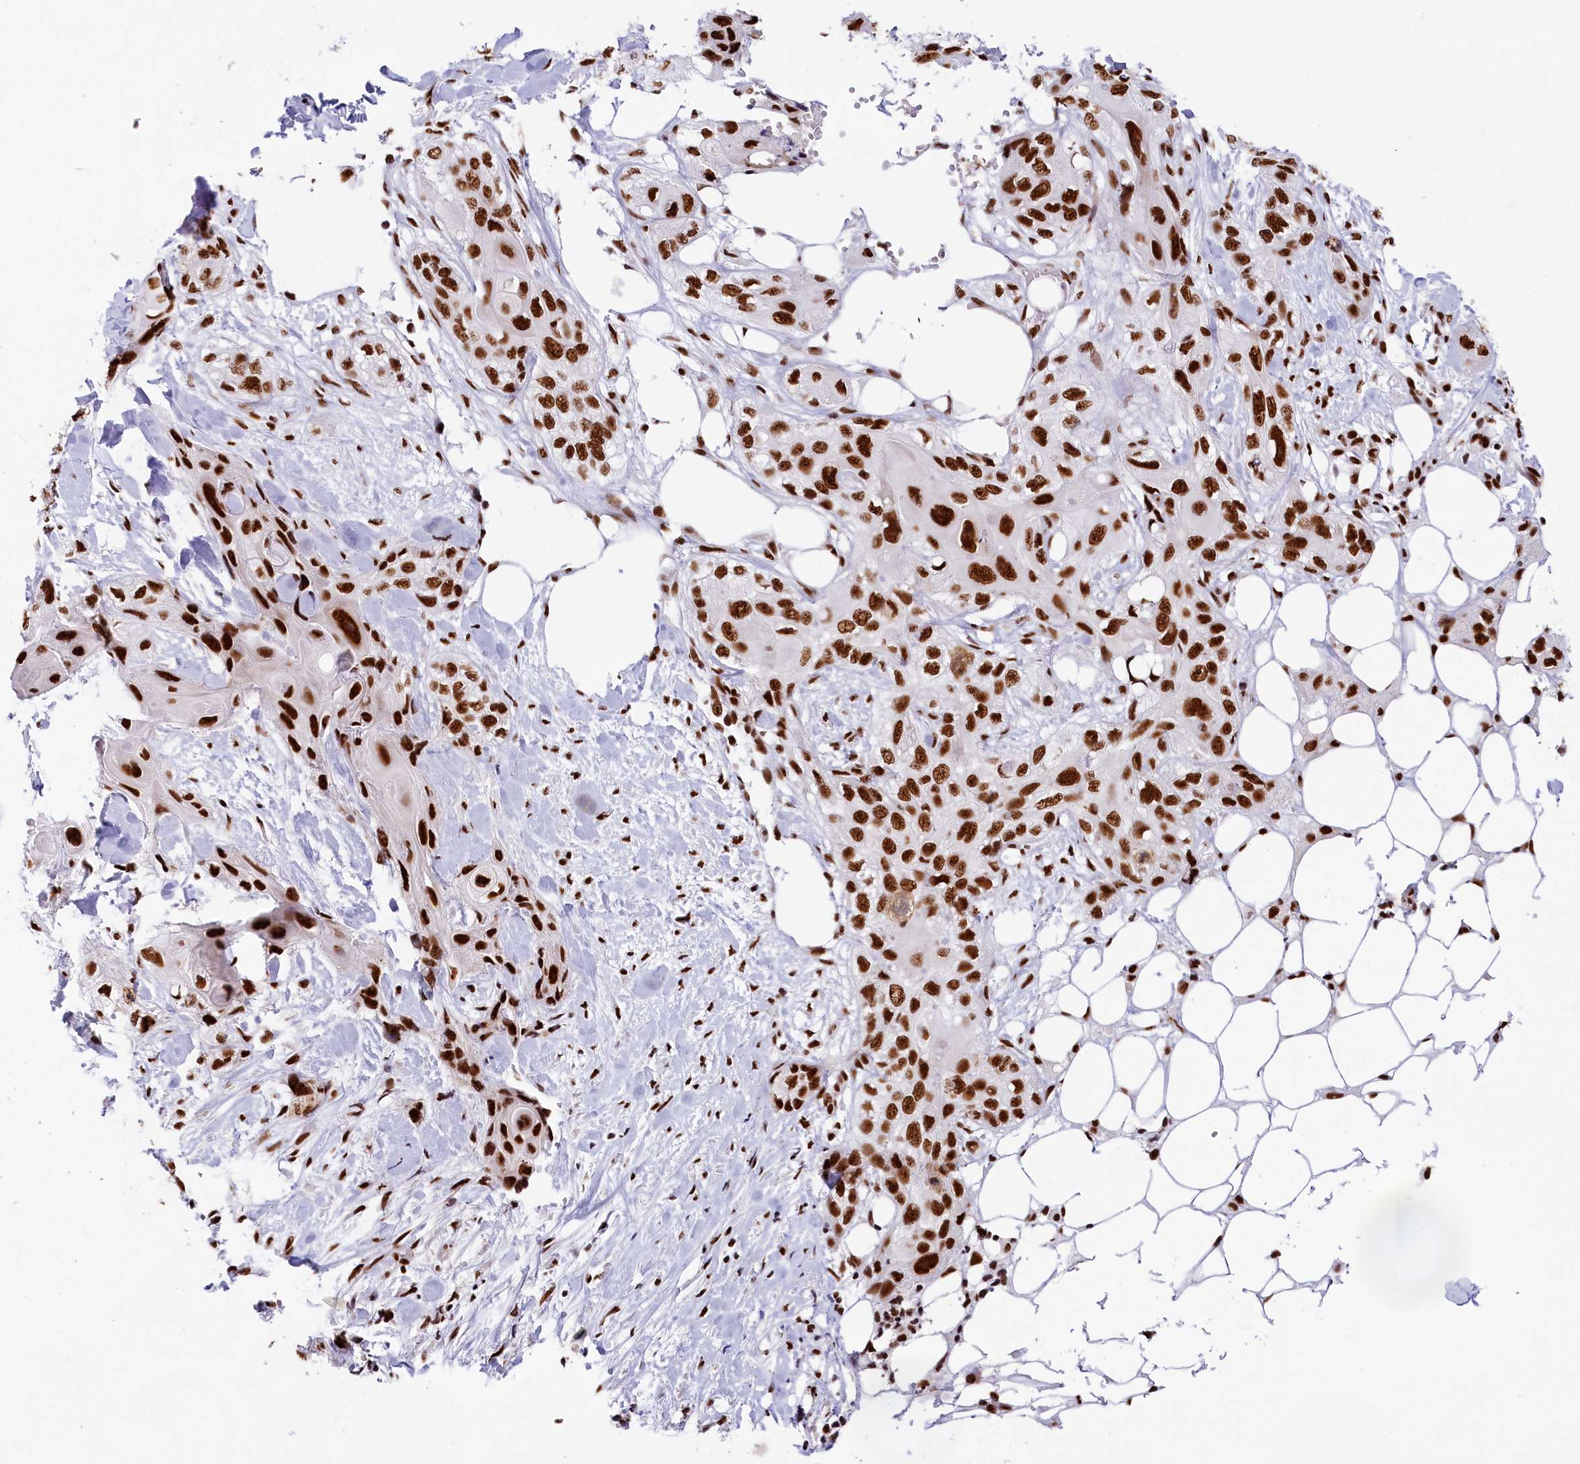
{"staining": {"intensity": "strong", "quantity": ">75%", "location": "nuclear"}, "tissue": "skin cancer", "cell_type": "Tumor cells", "image_type": "cancer", "snomed": [{"axis": "morphology", "description": "Normal tissue, NOS"}, {"axis": "morphology", "description": "Squamous cell carcinoma, NOS"}, {"axis": "topography", "description": "Skin"}], "caption": "Immunohistochemical staining of skin squamous cell carcinoma demonstrates high levels of strong nuclear protein positivity in about >75% of tumor cells. Using DAB (brown) and hematoxylin (blue) stains, captured at high magnification using brightfield microscopy.", "gene": "SNRNP70", "patient": {"sex": "male", "age": 72}}